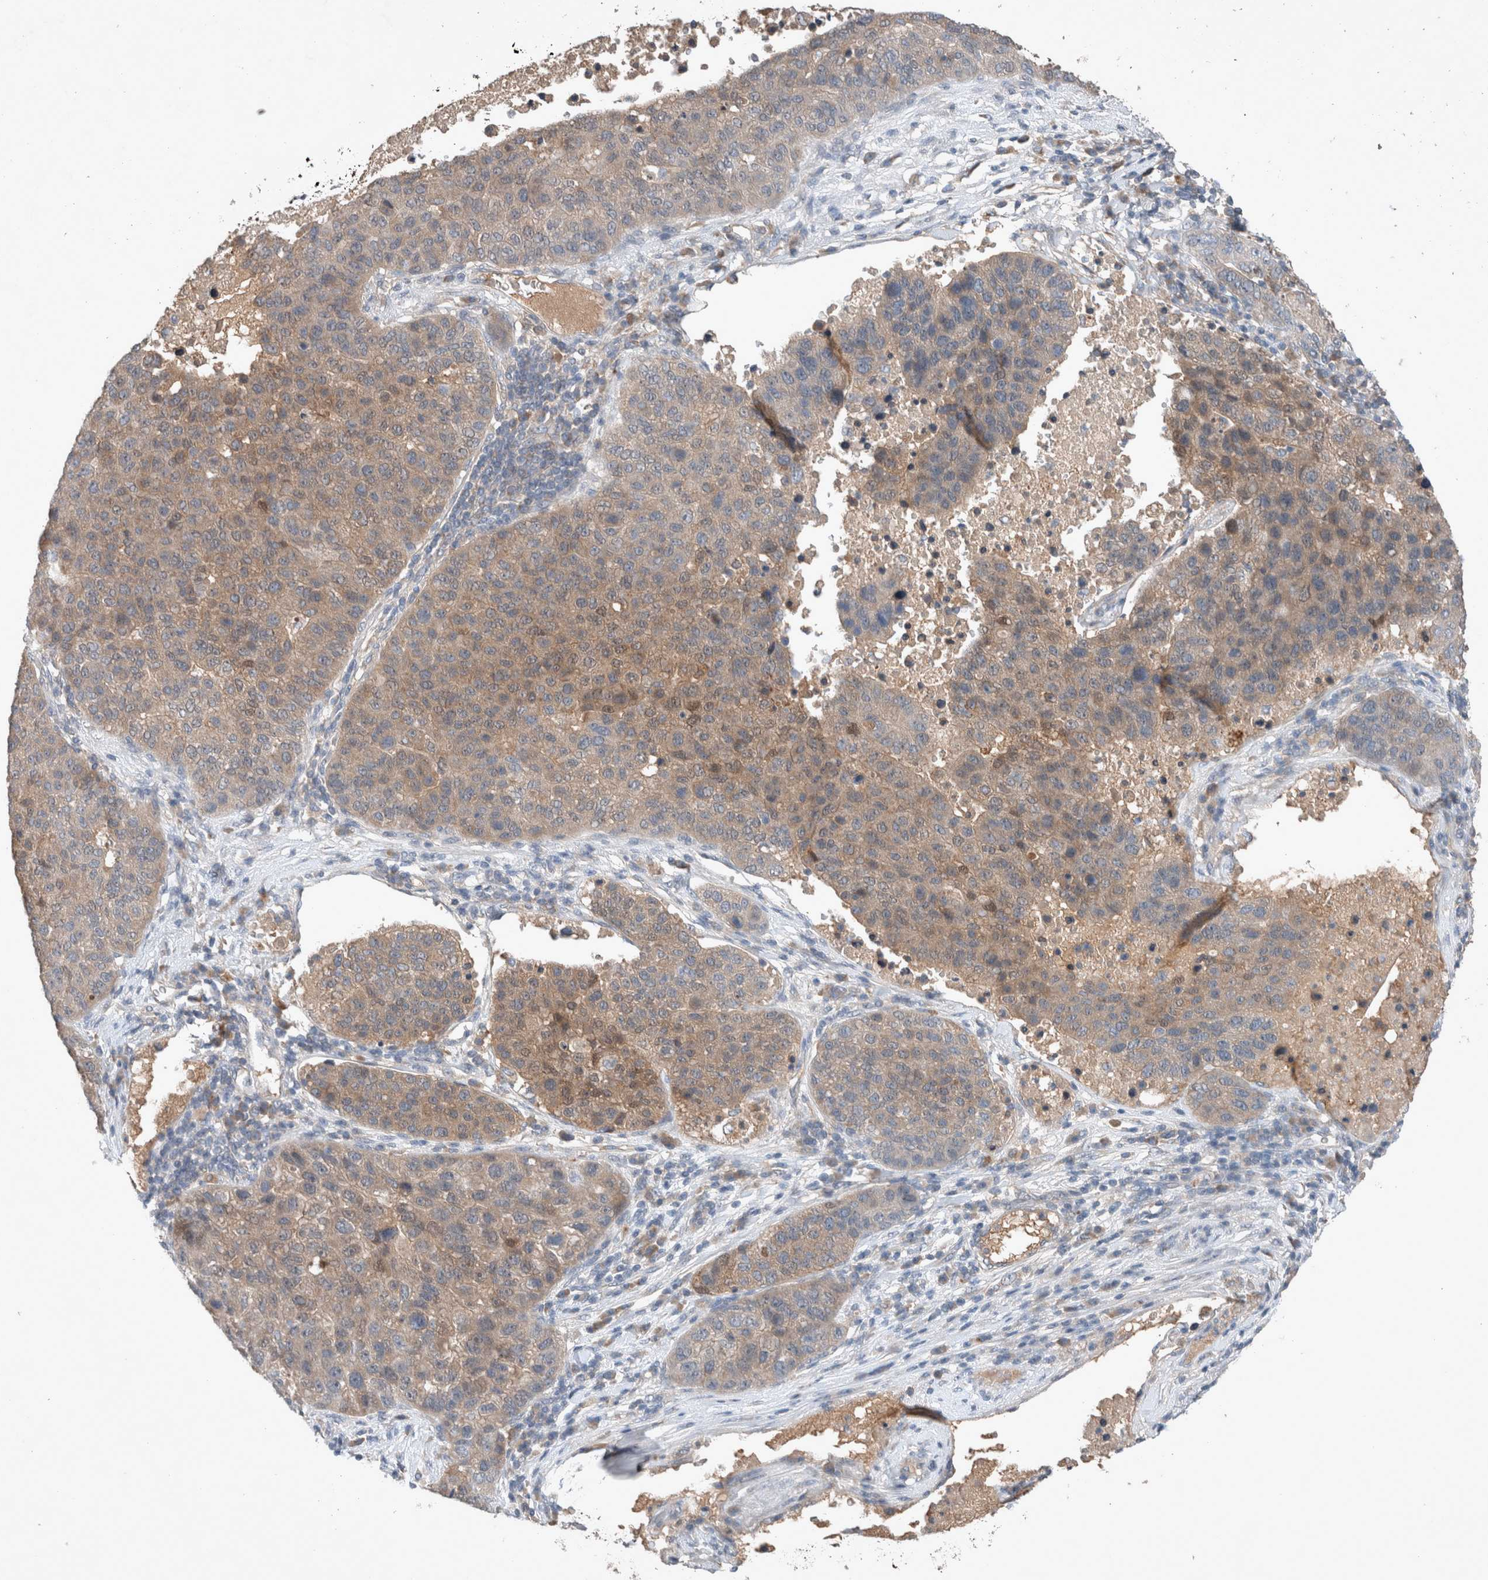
{"staining": {"intensity": "weak", "quantity": ">75%", "location": "cytoplasmic/membranous"}, "tissue": "pancreatic cancer", "cell_type": "Tumor cells", "image_type": "cancer", "snomed": [{"axis": "morphology", "description": "Adenocarcinoma, NOS"}, {"axis": "topography", "description": "Pancreas"}], "caption": "Protein staining of pancreatic adenocarcinoma tissue reveals weak cytoplasmic/membranous positivity in approximately >75% of tumor cells. (Stains: DAB (3,3'-diaminobenzidine) in brown, nuclei in blue, Microscopy: brightfield microscopy at high magnification).", "gene": "UGCG", "patient": {"sex": "female", "age": 61}}